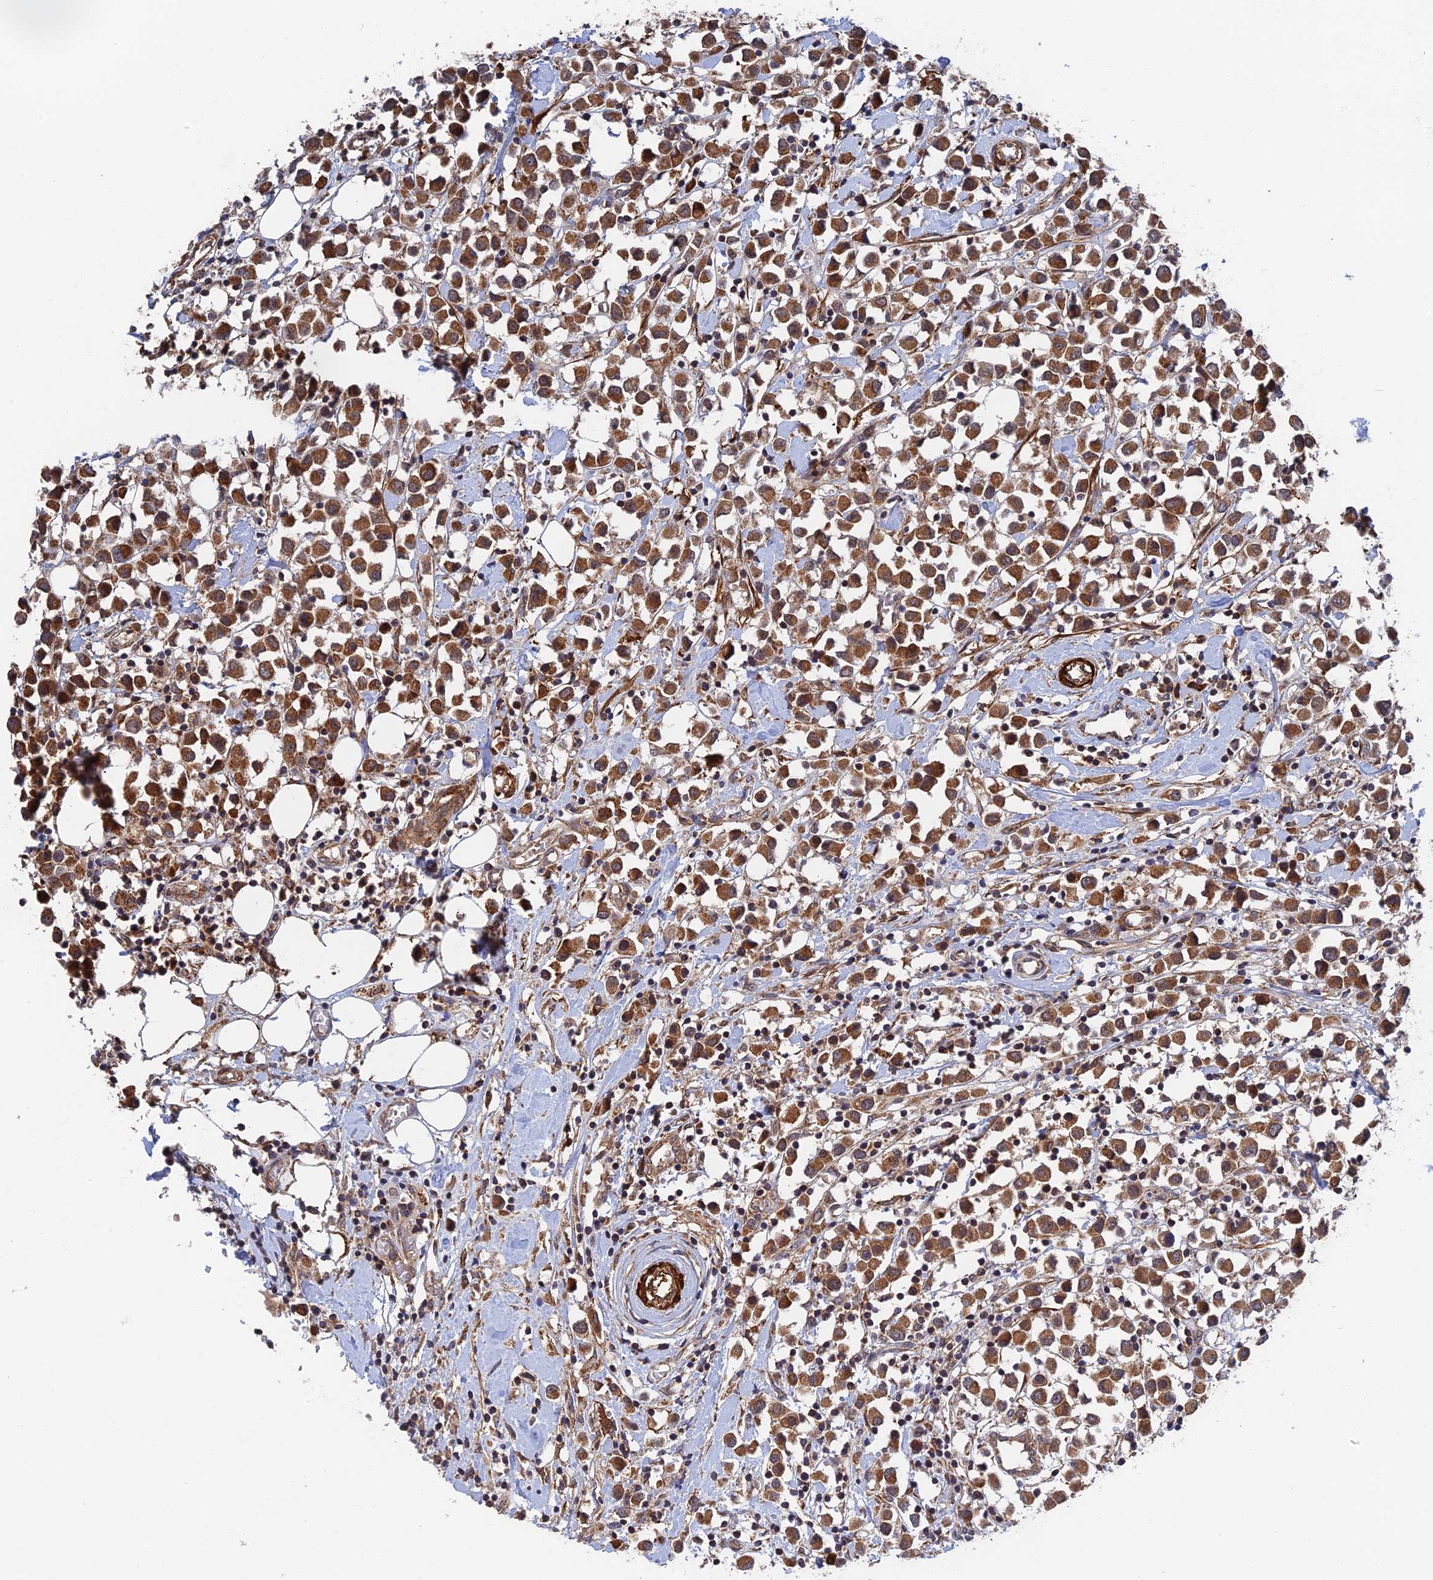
{"staining": {"intensity": "strong", "quantity": ">75%", "location": "cytoplasmic/membranous"}, "tissue": "breast cancer", "cell_type": "Tumor cells", "image_type": "cancer", "snomed": [{"axis": "morphology", "description": "Duct carcinoma"}, {"axis": "topography", "description": "Breast"}], "caption": "Strong cytoplasmic/membranous protein positivity is identified in about >75% of tumor cells in invasive ductal carcinoma (breast).", "gene": "ZNF320", "patient": {"sex": "female", "age": 61}}